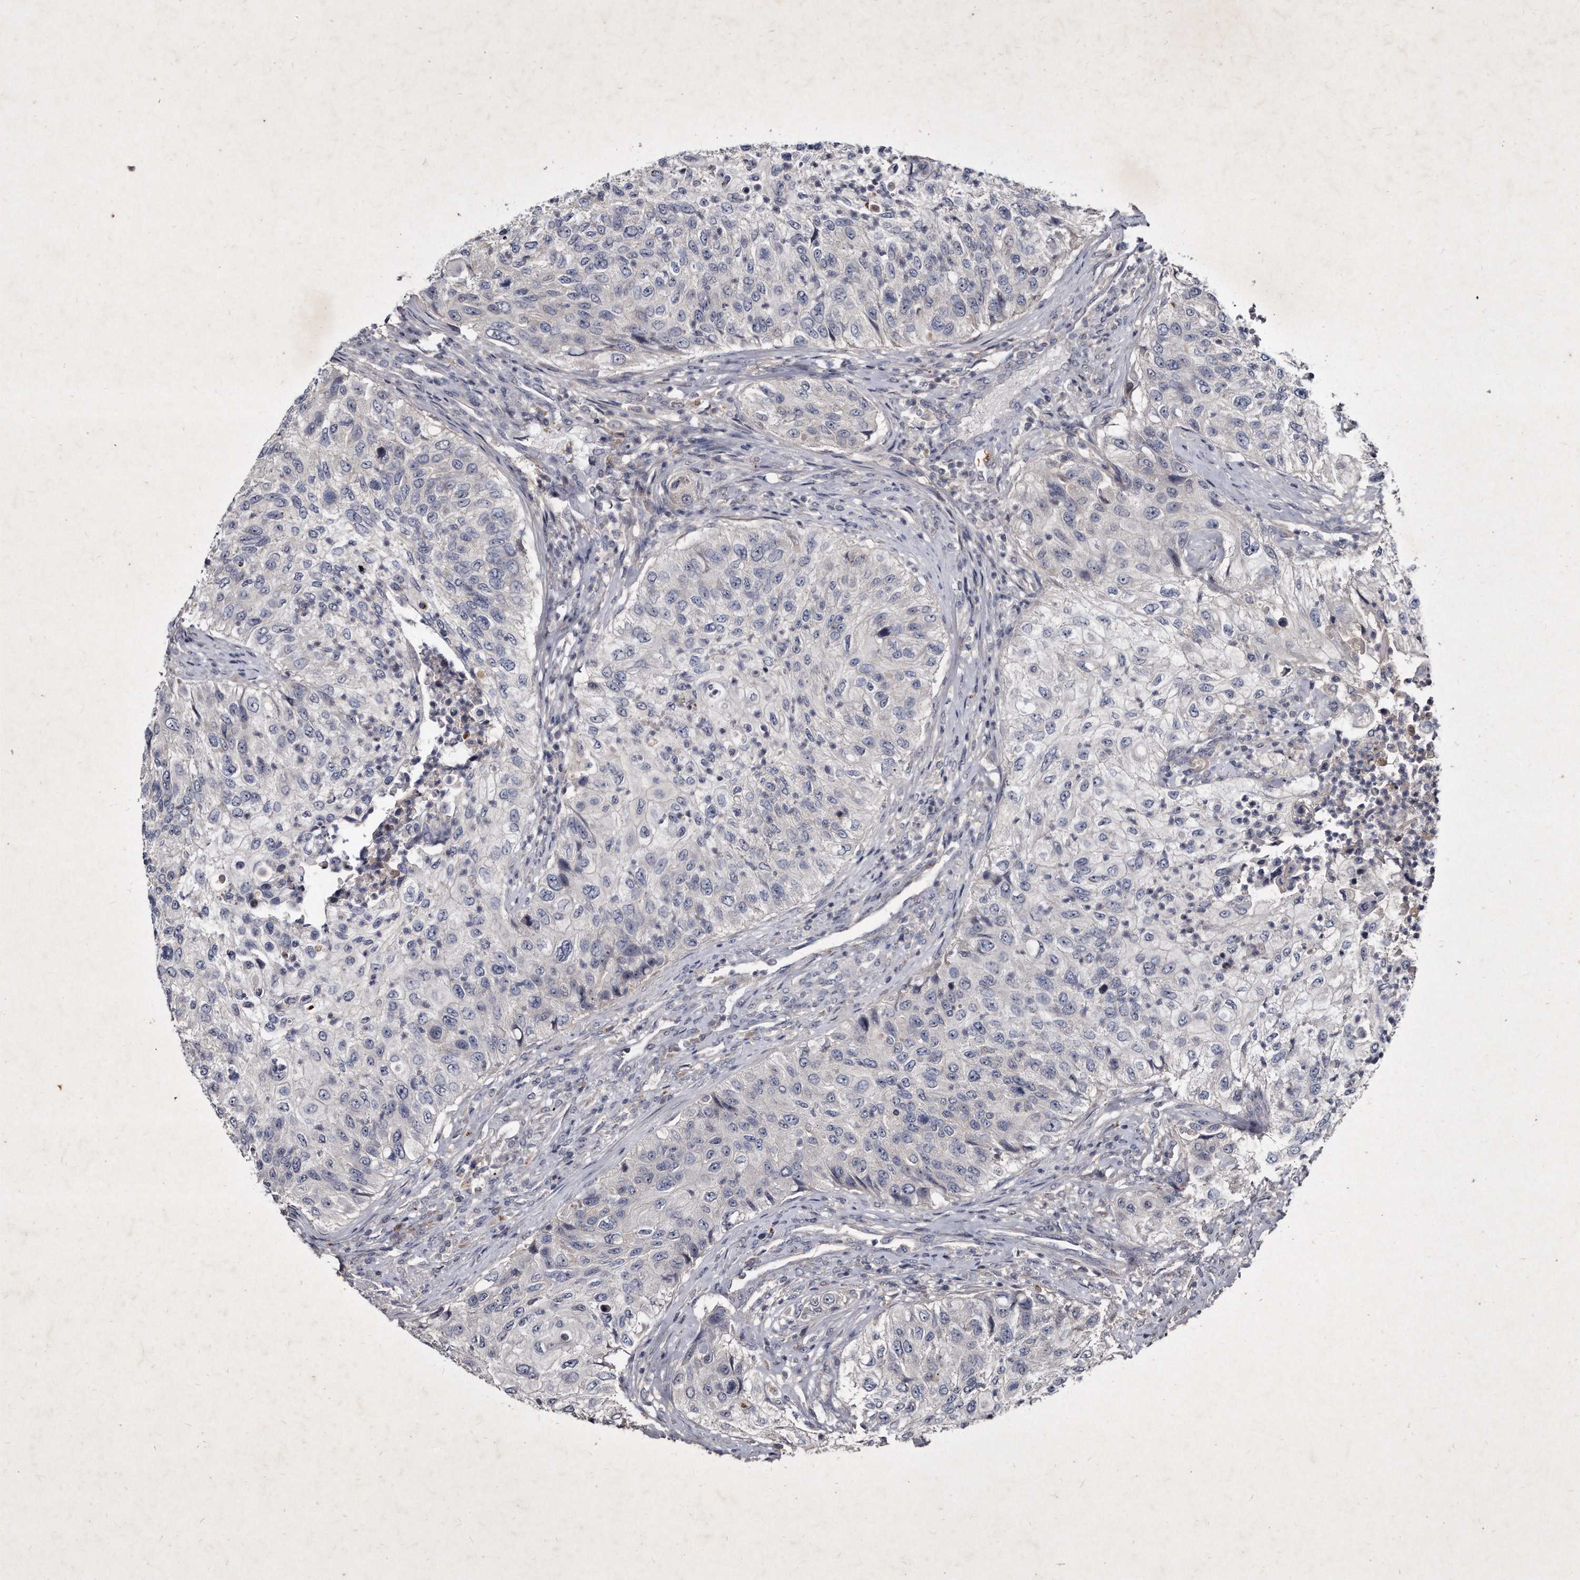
{"staining": {"intensity": "negative", "quantity": "none", "location": "none"}, "tissue": "urothelial cancer", "cell_type": "Tumor cells", "image_type": "cancer", "snomed": [{"axis": "morphology", "description": "Urothelial carcinoma, High grade"}, {"axis": "topography", "description": "Urinary bladder"}], "caption": "Tumor cells show no significant positivity in high-grade urothelial carcinoma. The staining is performed using DAB (3,3'-diaminobenzidine) brown chromogen with nuclei counter-stained in using hematoxylin.", "gene": "KLHDC3", "patient": {"sex": "female", "age": 60}}